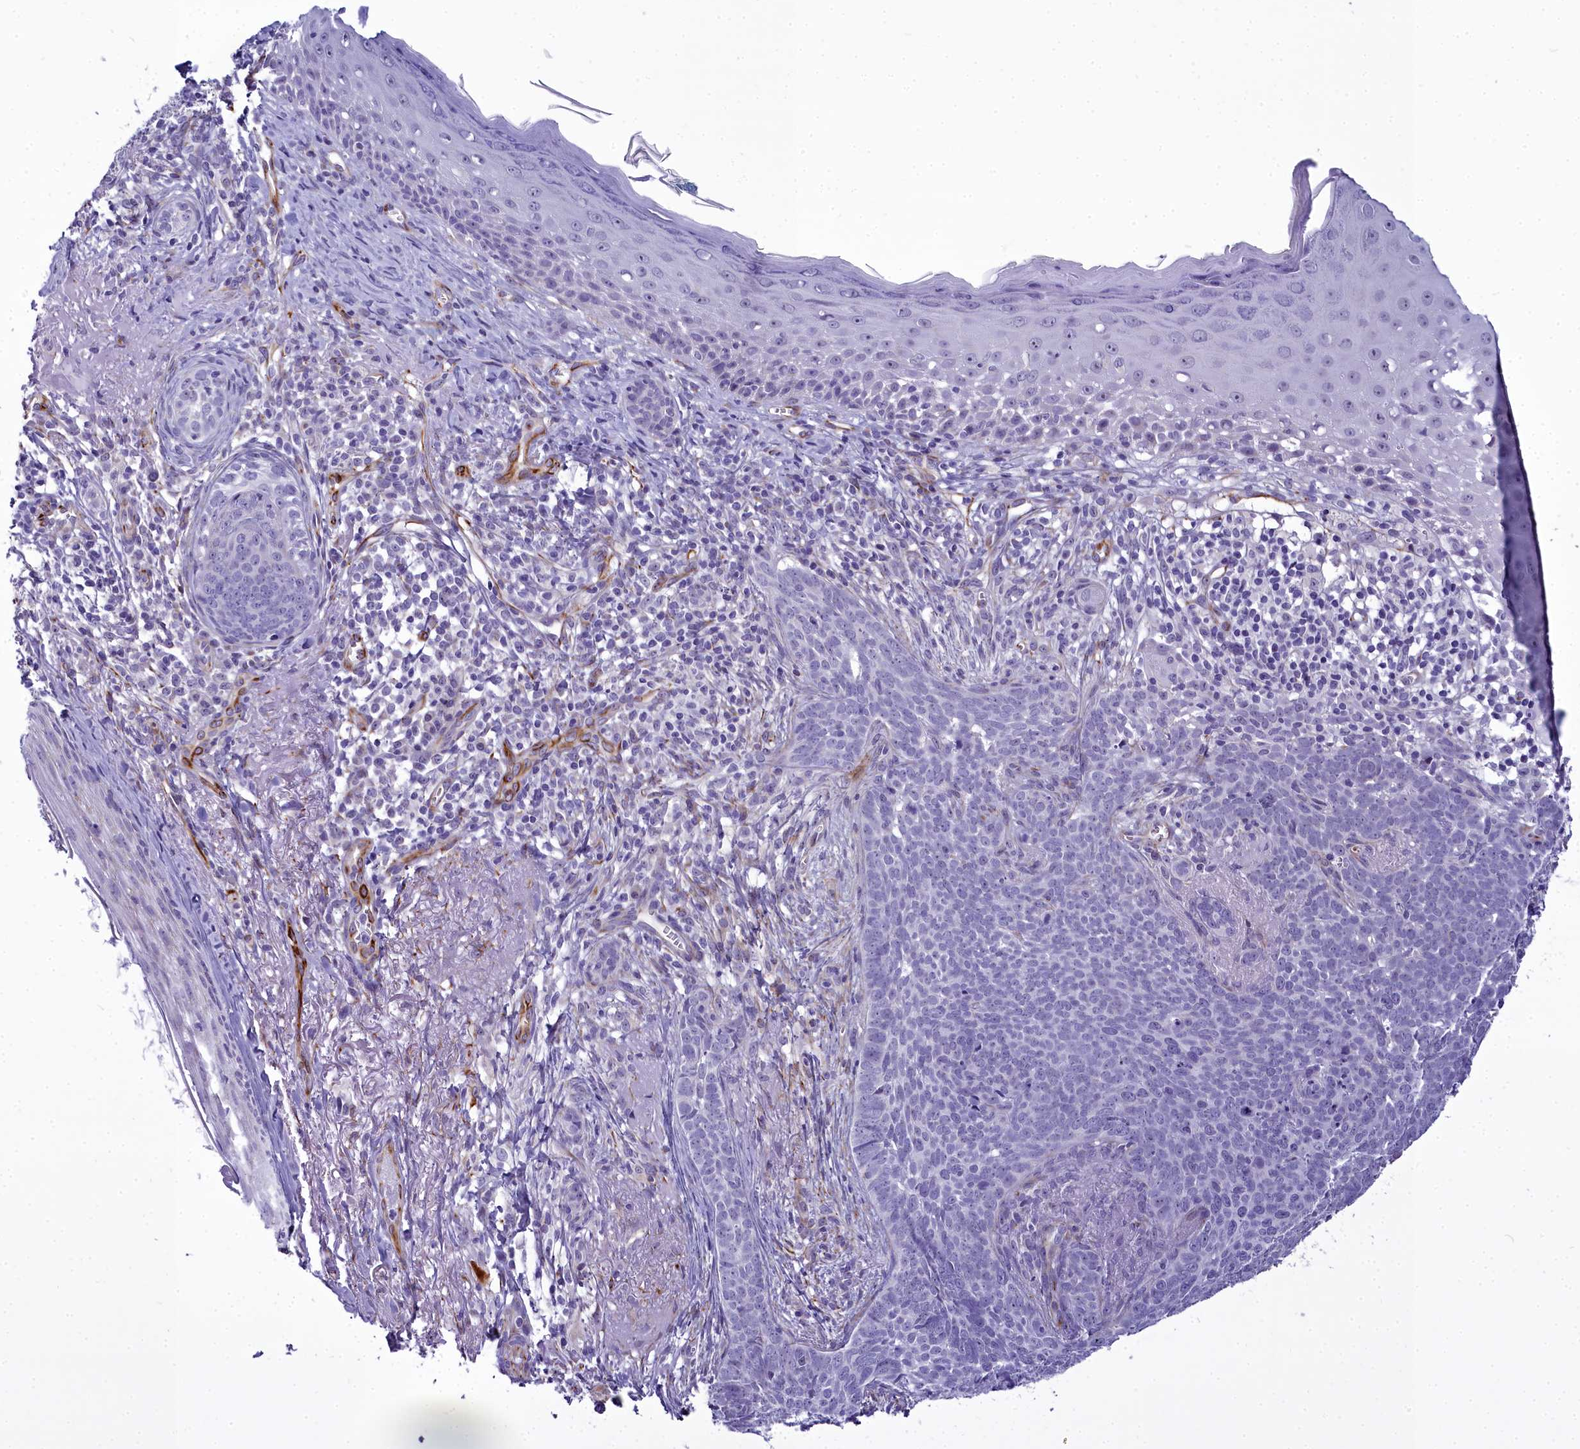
{"staining": {"intensity": "negative", "quantity": "none", "location": "none"}, "tissue": "skin cancer", "cell_type": "Tumor cells", "image_type": "cancer", "snomed": [{"axis": "morphology", "description": "Basal cell carcinoma"}, {"axis": "topography", "description": "Skin"}], "caption": "There is no significant positivity in tumor cells of skin basal cell carcinoma.", "gene": "TIMM22", "patient": {"sex": "female", "age": 76}}